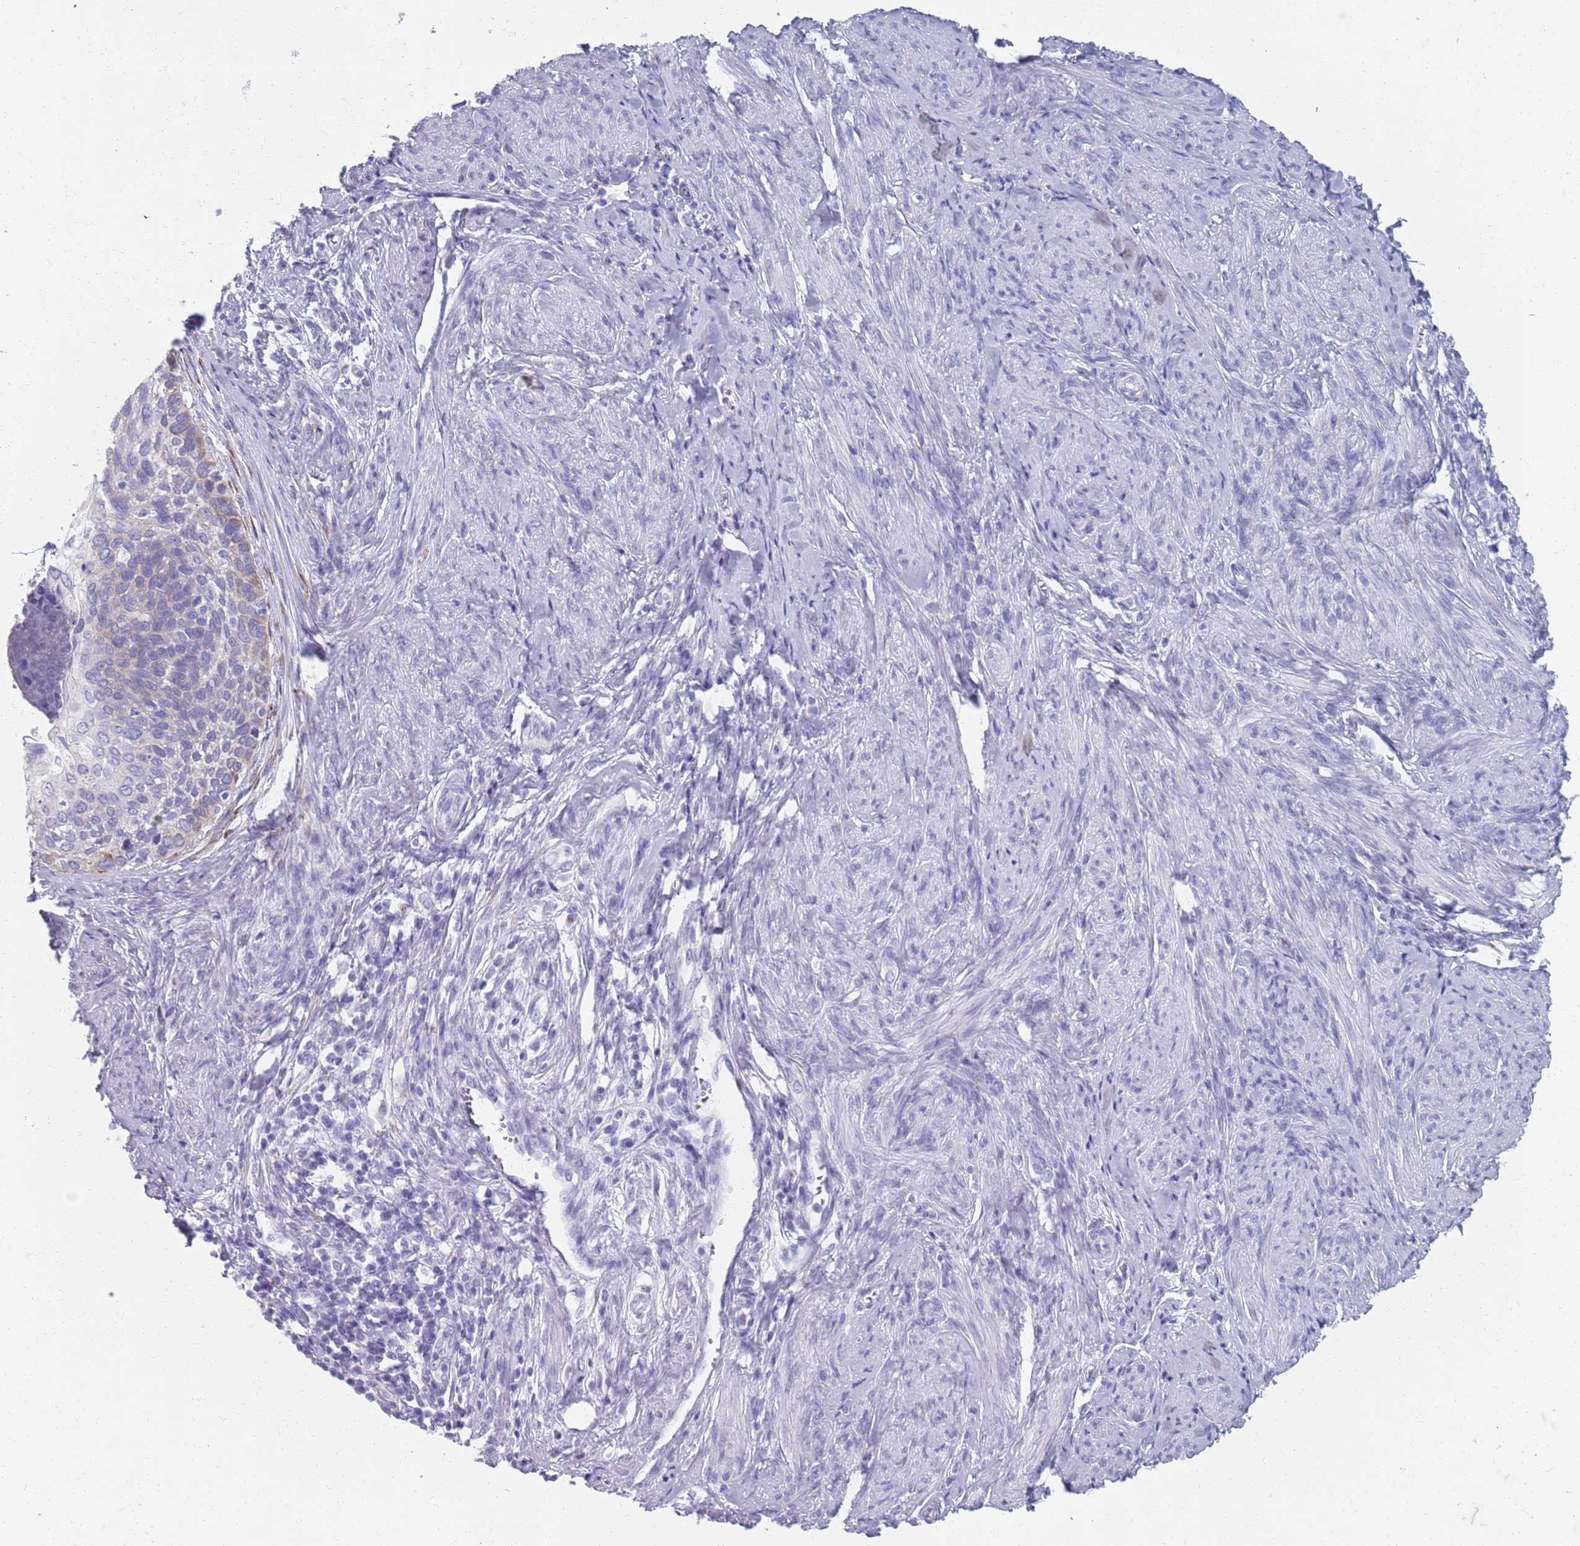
{"staining": {"intensity": "weak", "quantity": "<25%", "location": "cytoplasmic/membranous"}, "tissue": "cervical cancer", "cell_type": "Tumor cells", "image_type": "cancer", "snomed": [{"axis": "morphology", "description": "Squamous cell carcinoma, NOS"}, {"axis": "topography", "description": "Cervix"}], "caption": "The photomicrograph displays no staining of tumor cells in squamous cell carcinoma (cervical). (Brightfield microscopy of DAB (3,3'-diaminobenzidine) immunohistochemistry at high magnification).", "gene": "PLOD1", "patient": {"sex": "female", "age": 80}}